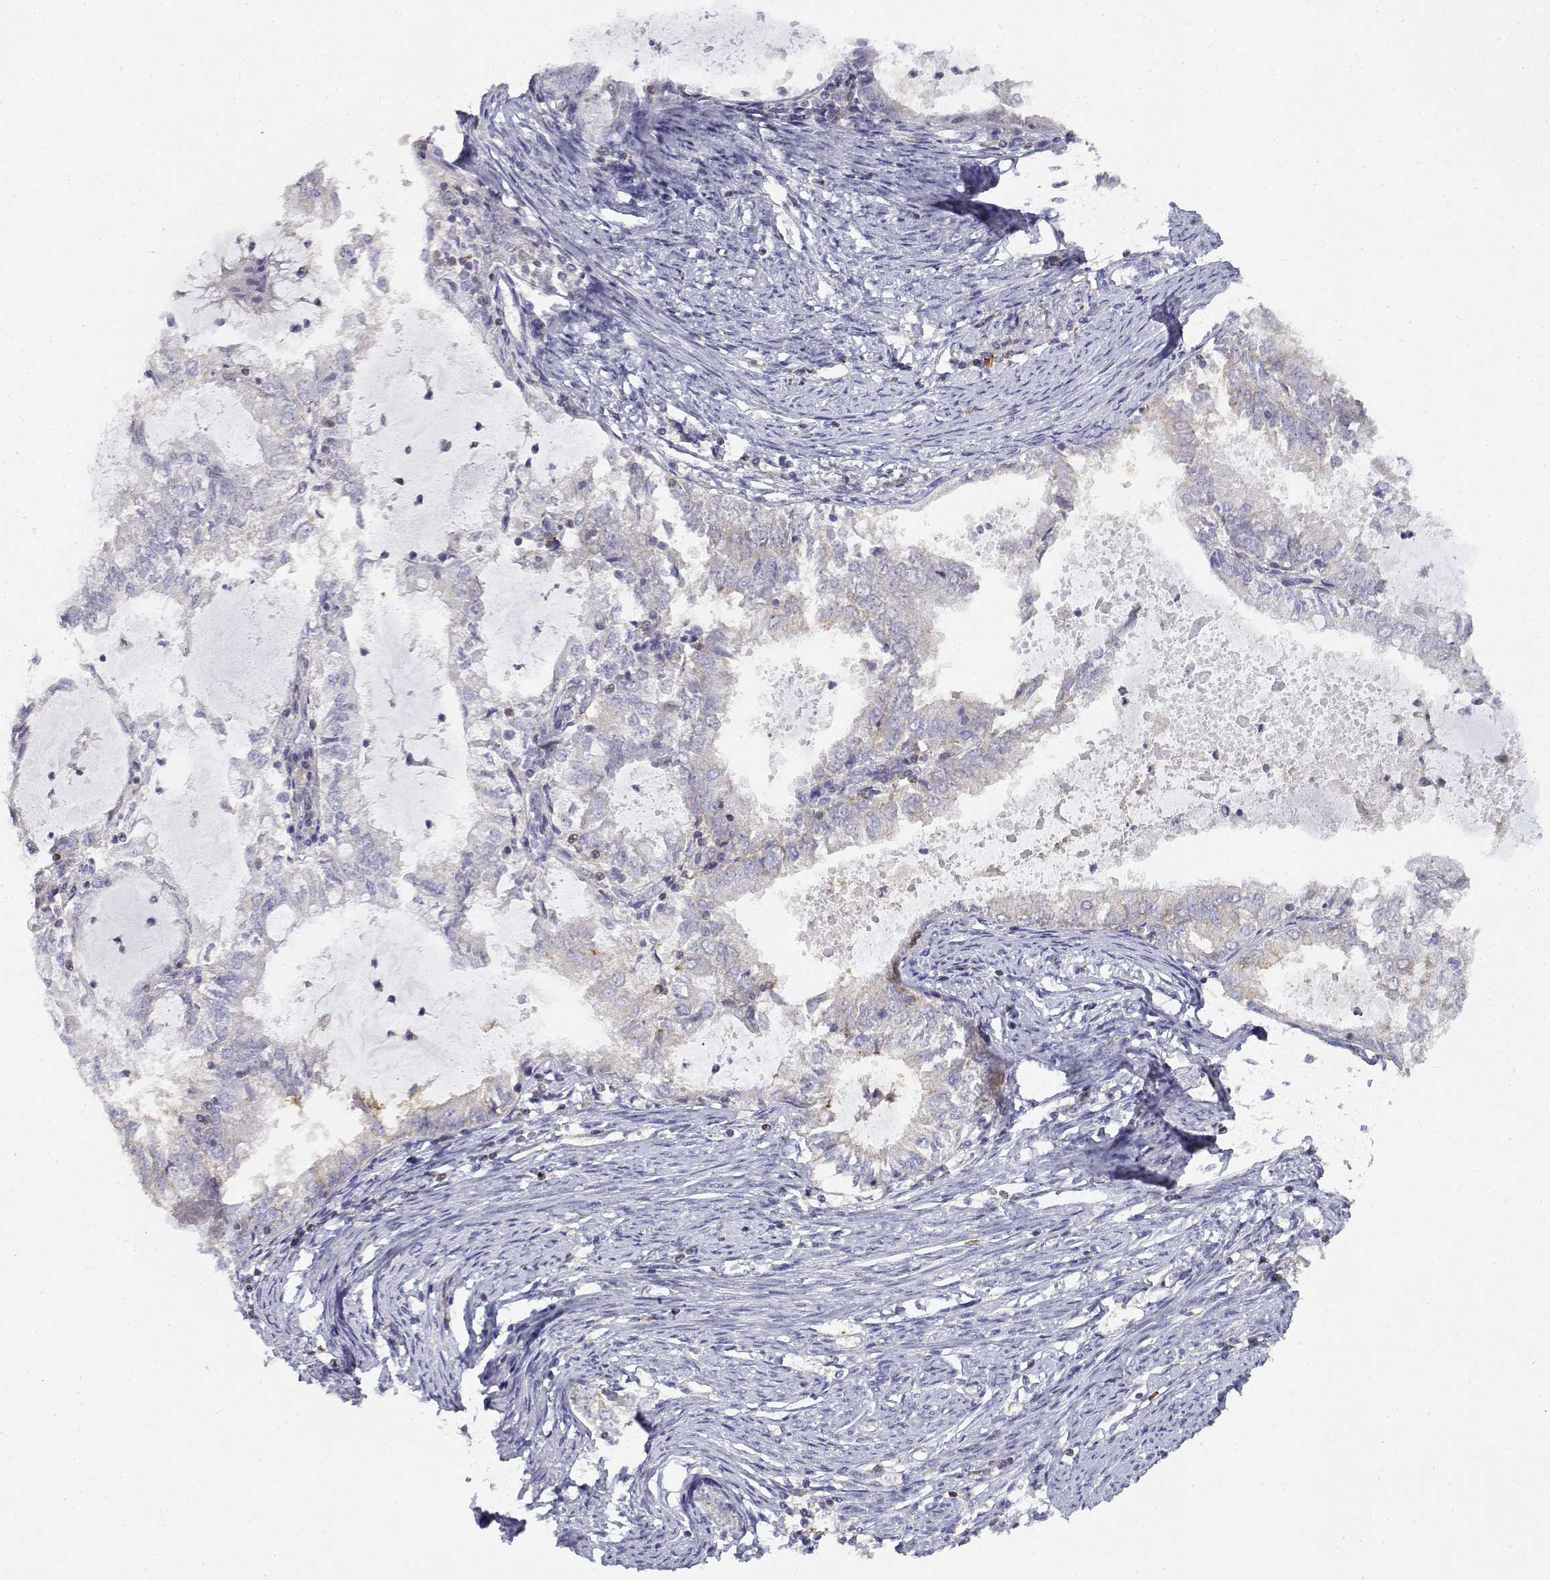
{"staining": {"intensity": "negative", "quantity": "none", "location": "none"}, "tissue": "endometrial cancer", "cell_type": "Tumor cells", "image_type": "cancer", "snomed": [{"axis": "morphology", "description": "Adenocarcinoma, NOS"}, {"axis": "topography", "description": "Endometrium"}], "caption": "This is an immunohistochemistry image of human endometrial adenocarcinoma. There is no expression in tumor cells.", "gene": "ADA", "patient": {"sex": "female", "age": 57}}